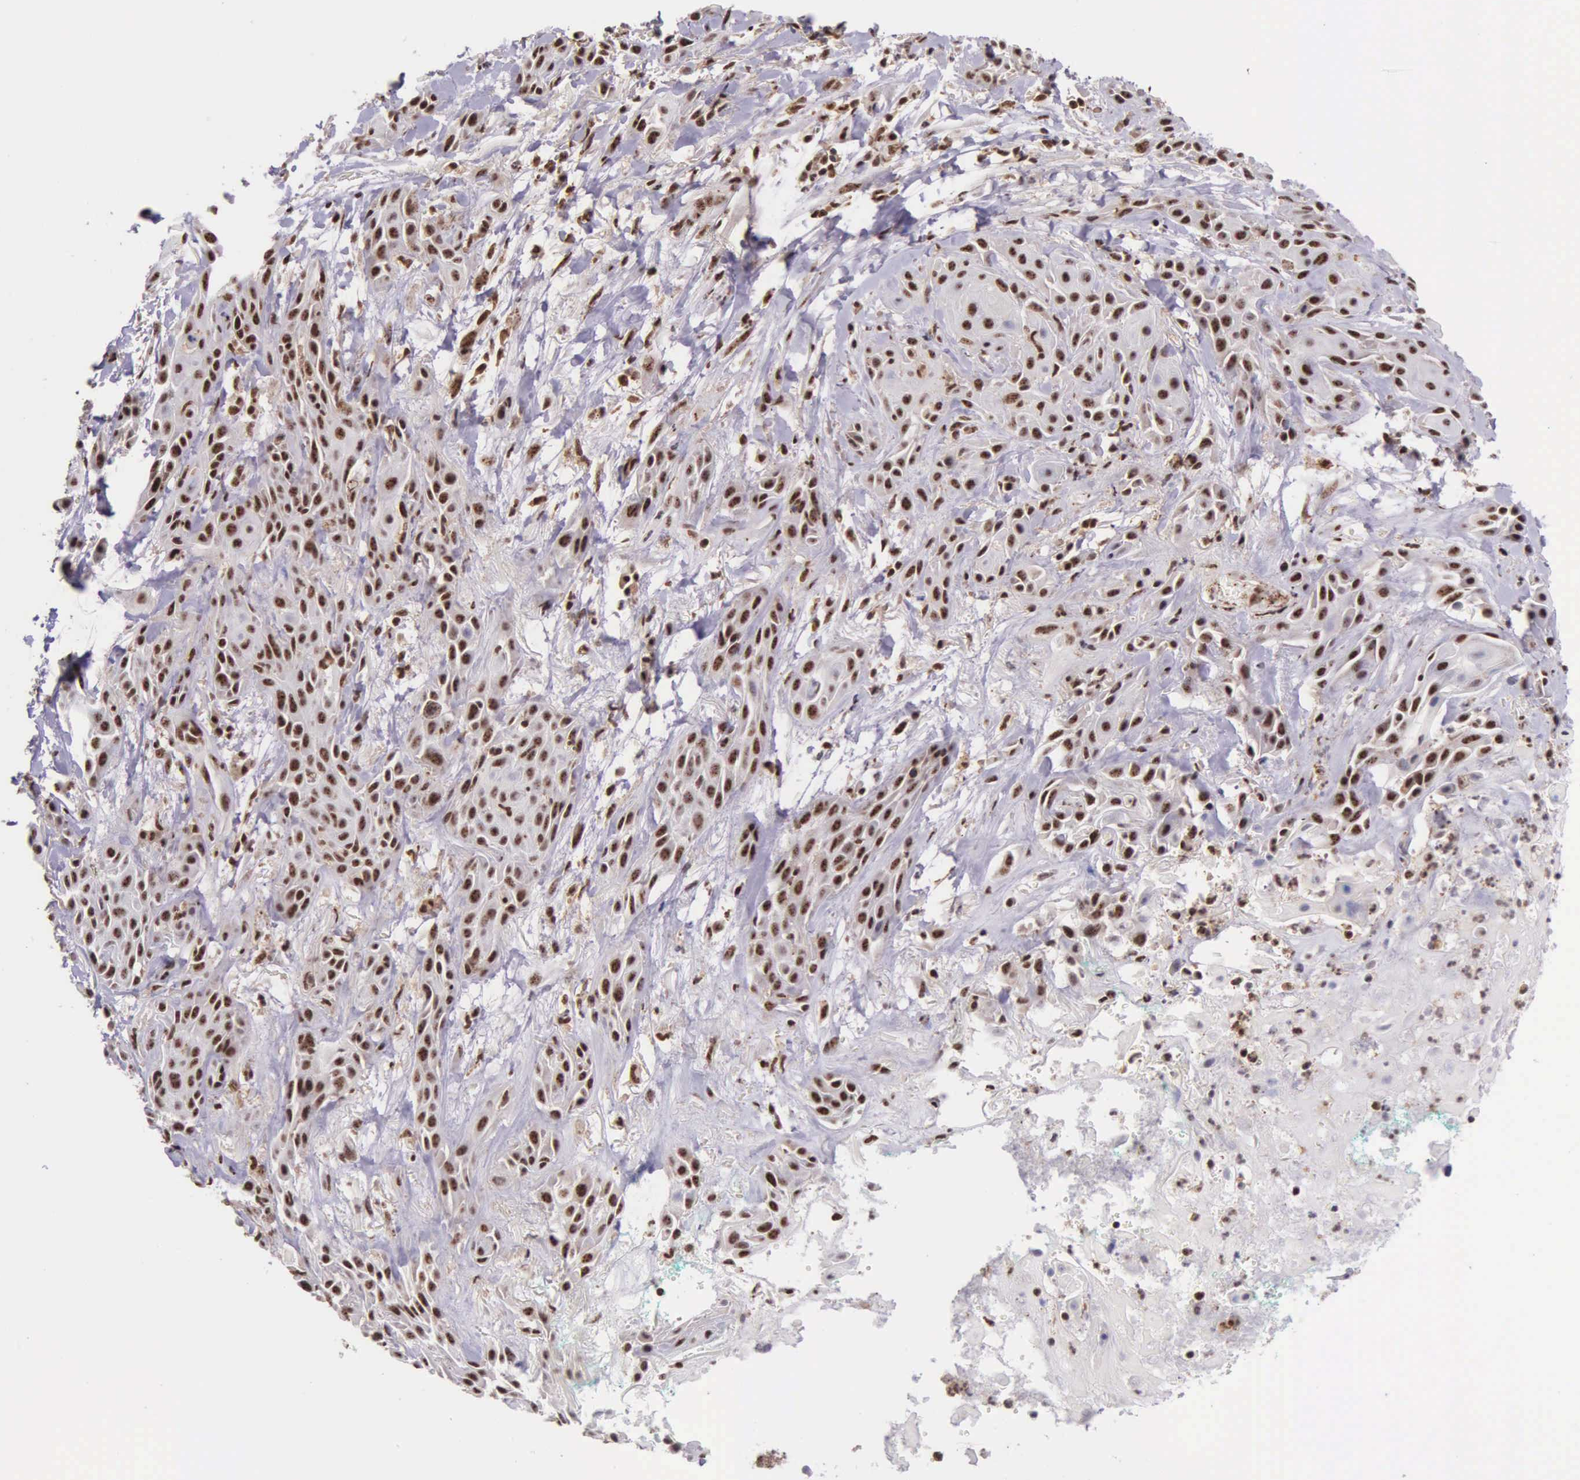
{"staining": {"intensity": "moderate", "quantity": ">75%", "location": "nuclear"}, "tissue": "skin cancer", "cell_type": "Tumor cells", "image_type": "cancer", "snomed": [{"axis": "morphology", "description": "Squamous cell carcinoma, NOS"}, {"axis": "topography", "description": "Skin"}, {"axis": "topography", "description": "Anal"}], "caption": "Protein analysis of squamous cell carcinoma (skin) tissue reveals moderate nuclear positivity in approximately >75% of tumor cells.", "gene": "FAM47A", "patient": {"sex": "male", "age": 64}}